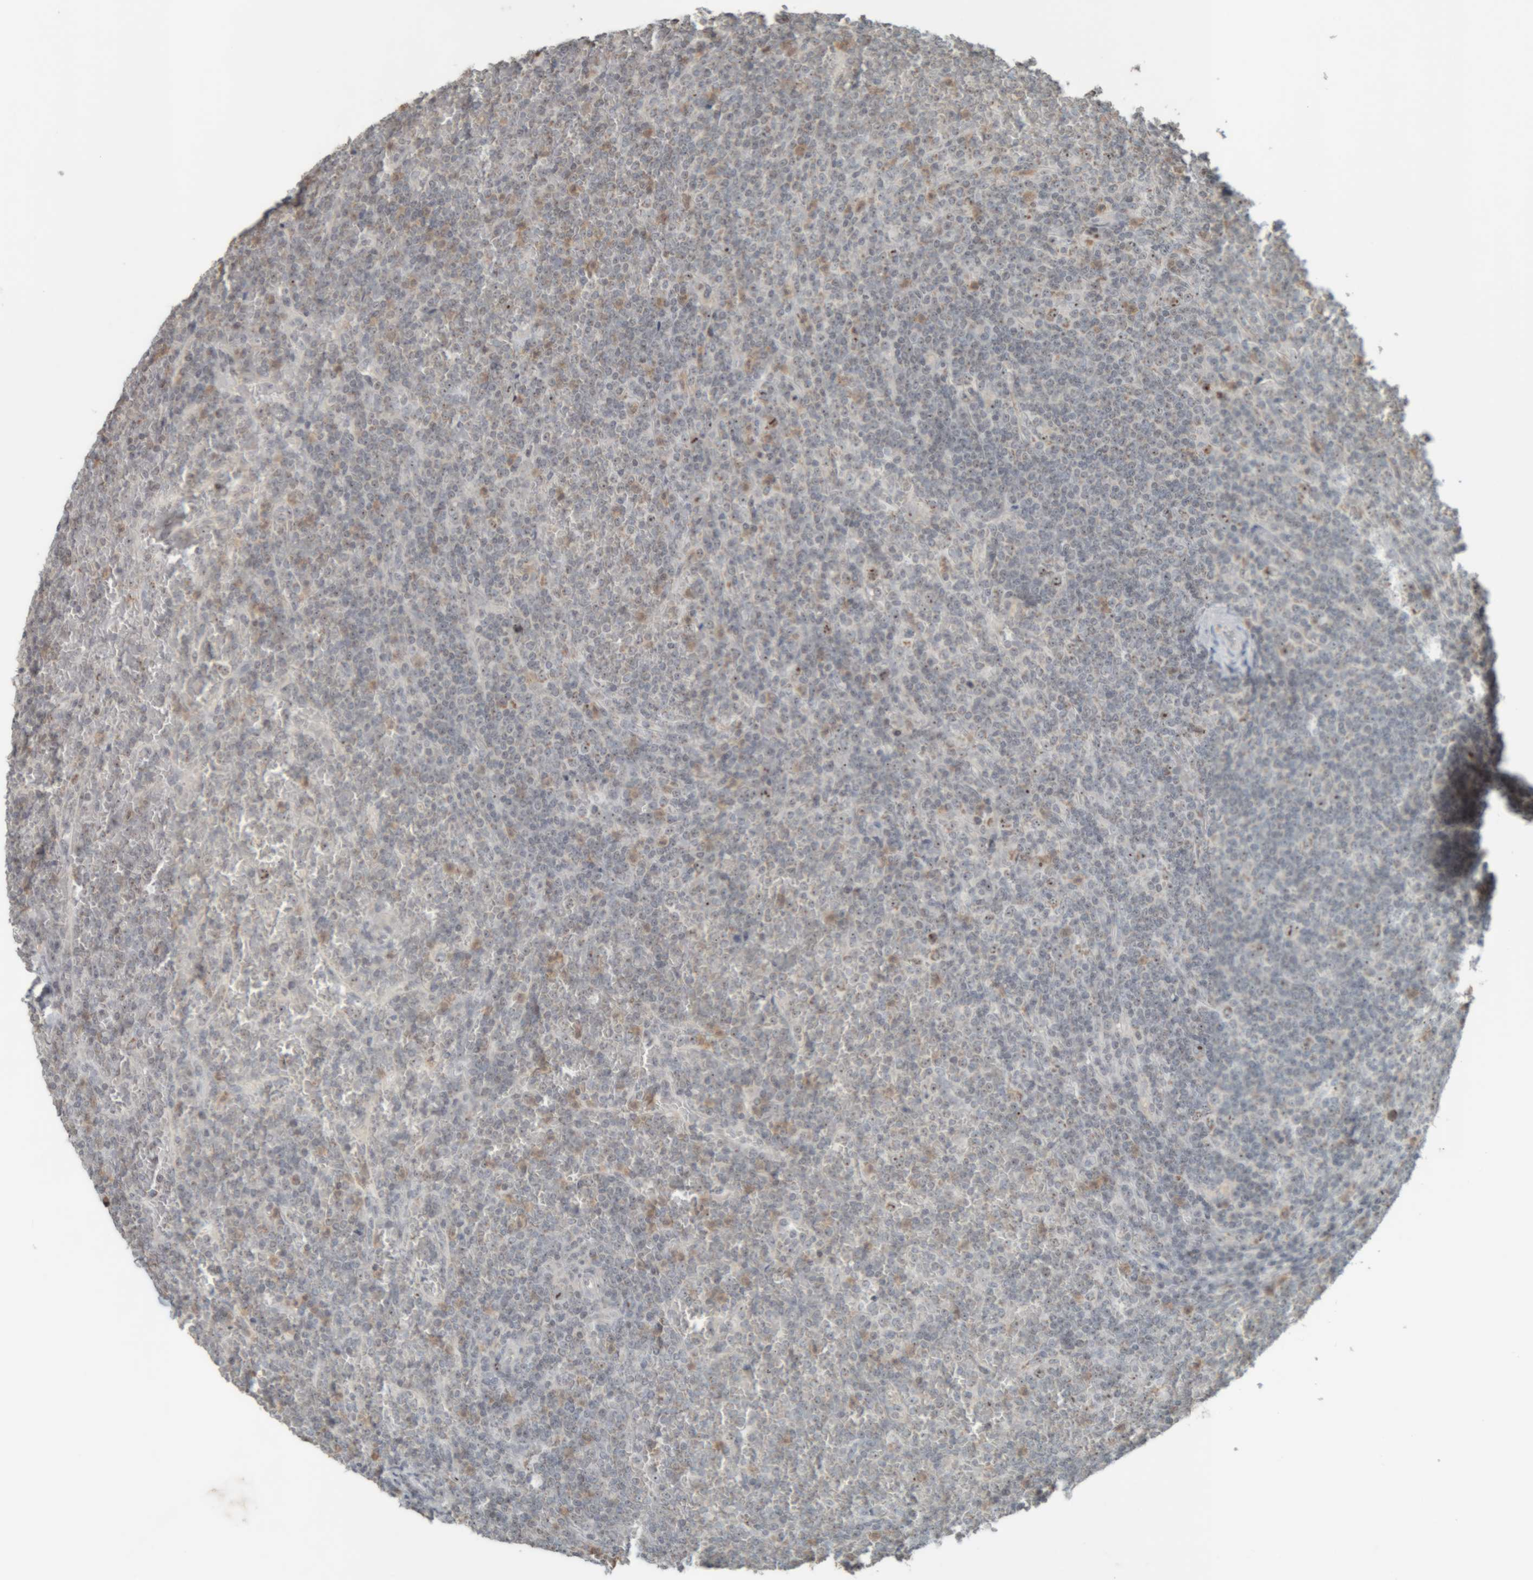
{"staining": {"intensity": "moderate", "quantity": "<25%", "location": "nuclear"}, "tissue": "lymphoma", "cell_type": "Tumor cells", "image_type": "cancer", "snomed": [{"axis": "morphology", "description": "Malignant lymphoma, non-Hodgkin's type, Low grade"}, {"axis": "topography", "description": "Spleen"}], "caption": "Immunohistochemistry (DAB) staining of lymphoma exhibits moderate nuclear protein staining in approximately <25% of tumor cells. The staining is performed using DAB (3,3'-diaminobenzidine) brown chromogen to label protein expression. The nuclei are counter-stained blue using hematoxylin.", "gene": "RPF1", "patient": {"sex": "female", "age": 19}}